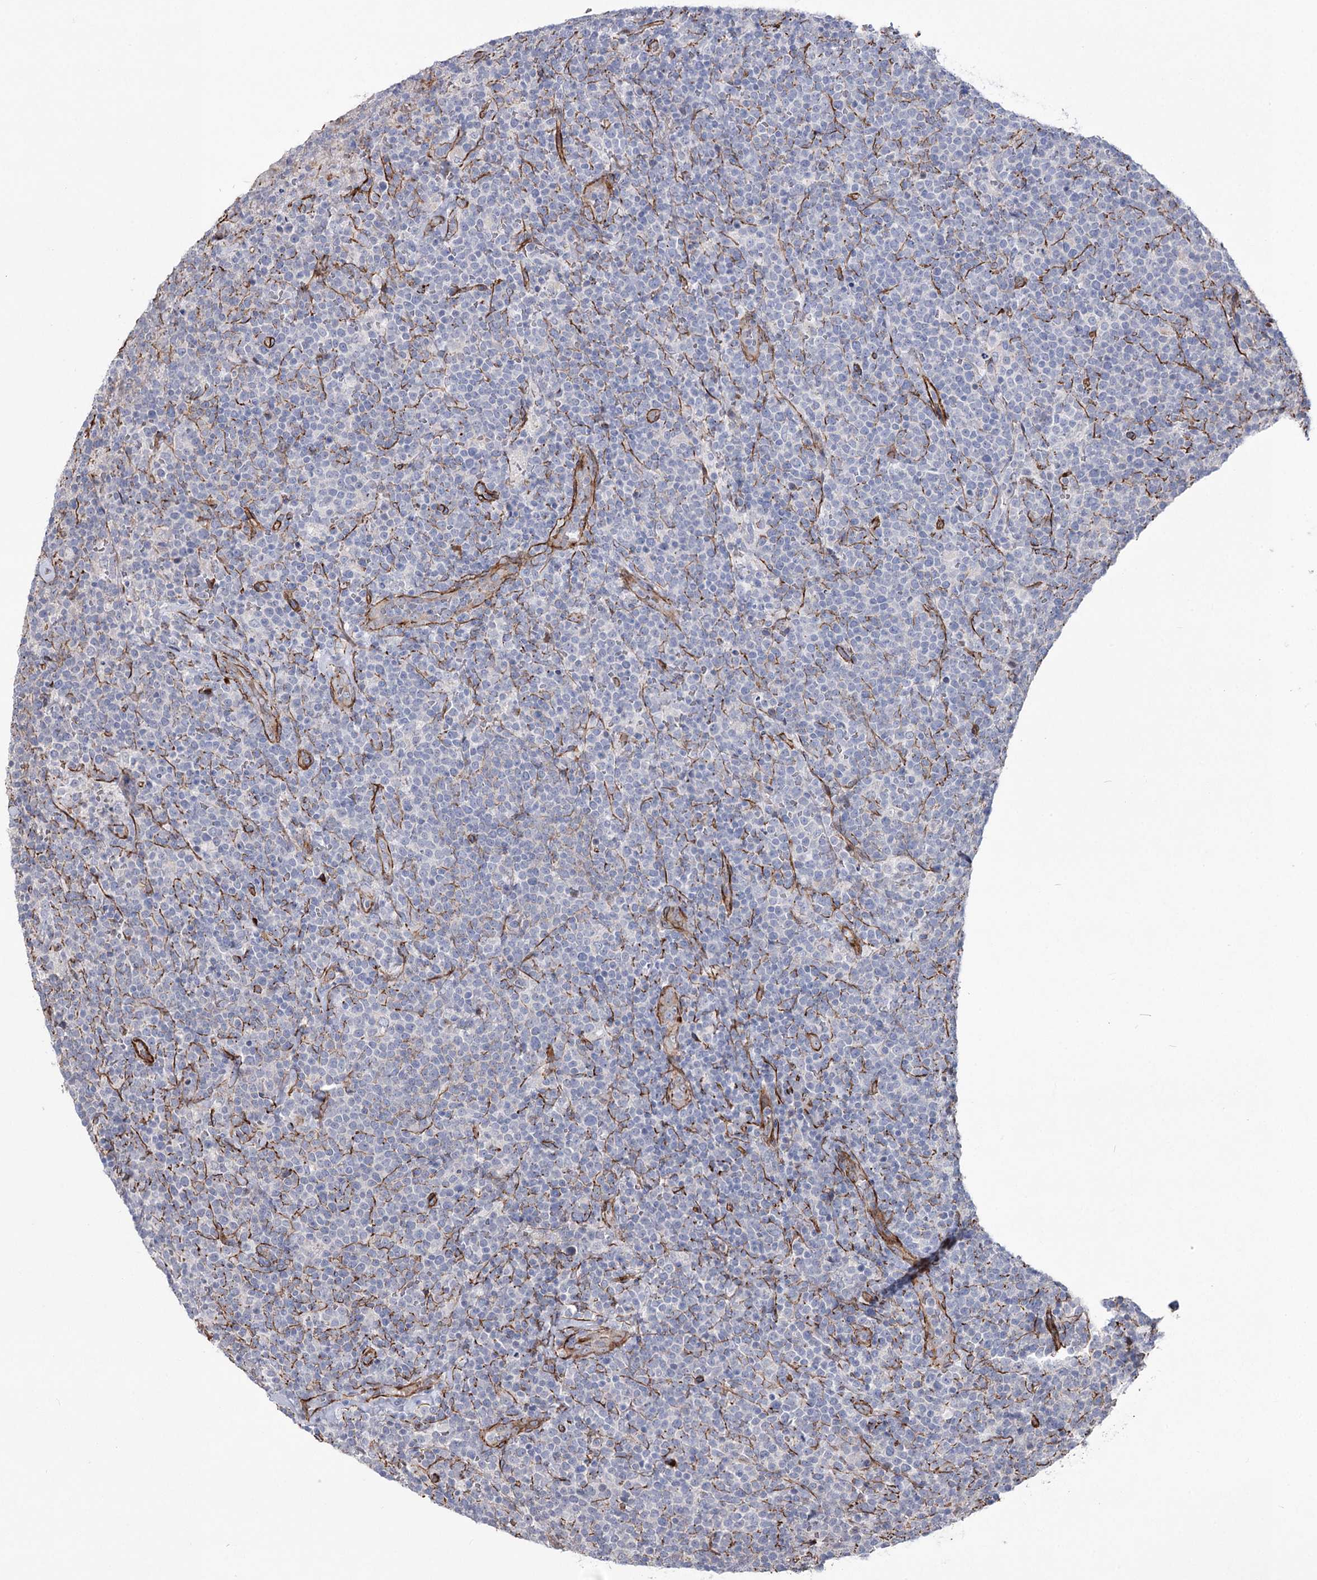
{"staining": {"intensity": "negative", "quantity": "none", "location": "none"}, "tissue": "lymphoma", "cell_type": "Tumor cells", "image_type": "cancer", "snomed": [{"axis": "morphology", "description": "Malignant lymphoma, non-Hodgkin's type, High grade"}, {"axis": "topography", "description": "Lymph node"}], "caption": "This micrograph is of malignant lymphoma, non-Hodgkin's type (high-grade) stained with IHC to label a protein in brown with the nuclei are counter-stained blue. There is no staining in tumor cells.", "gene": "ARHGAP20", "patient": {"sex": "male", "age": 61}}